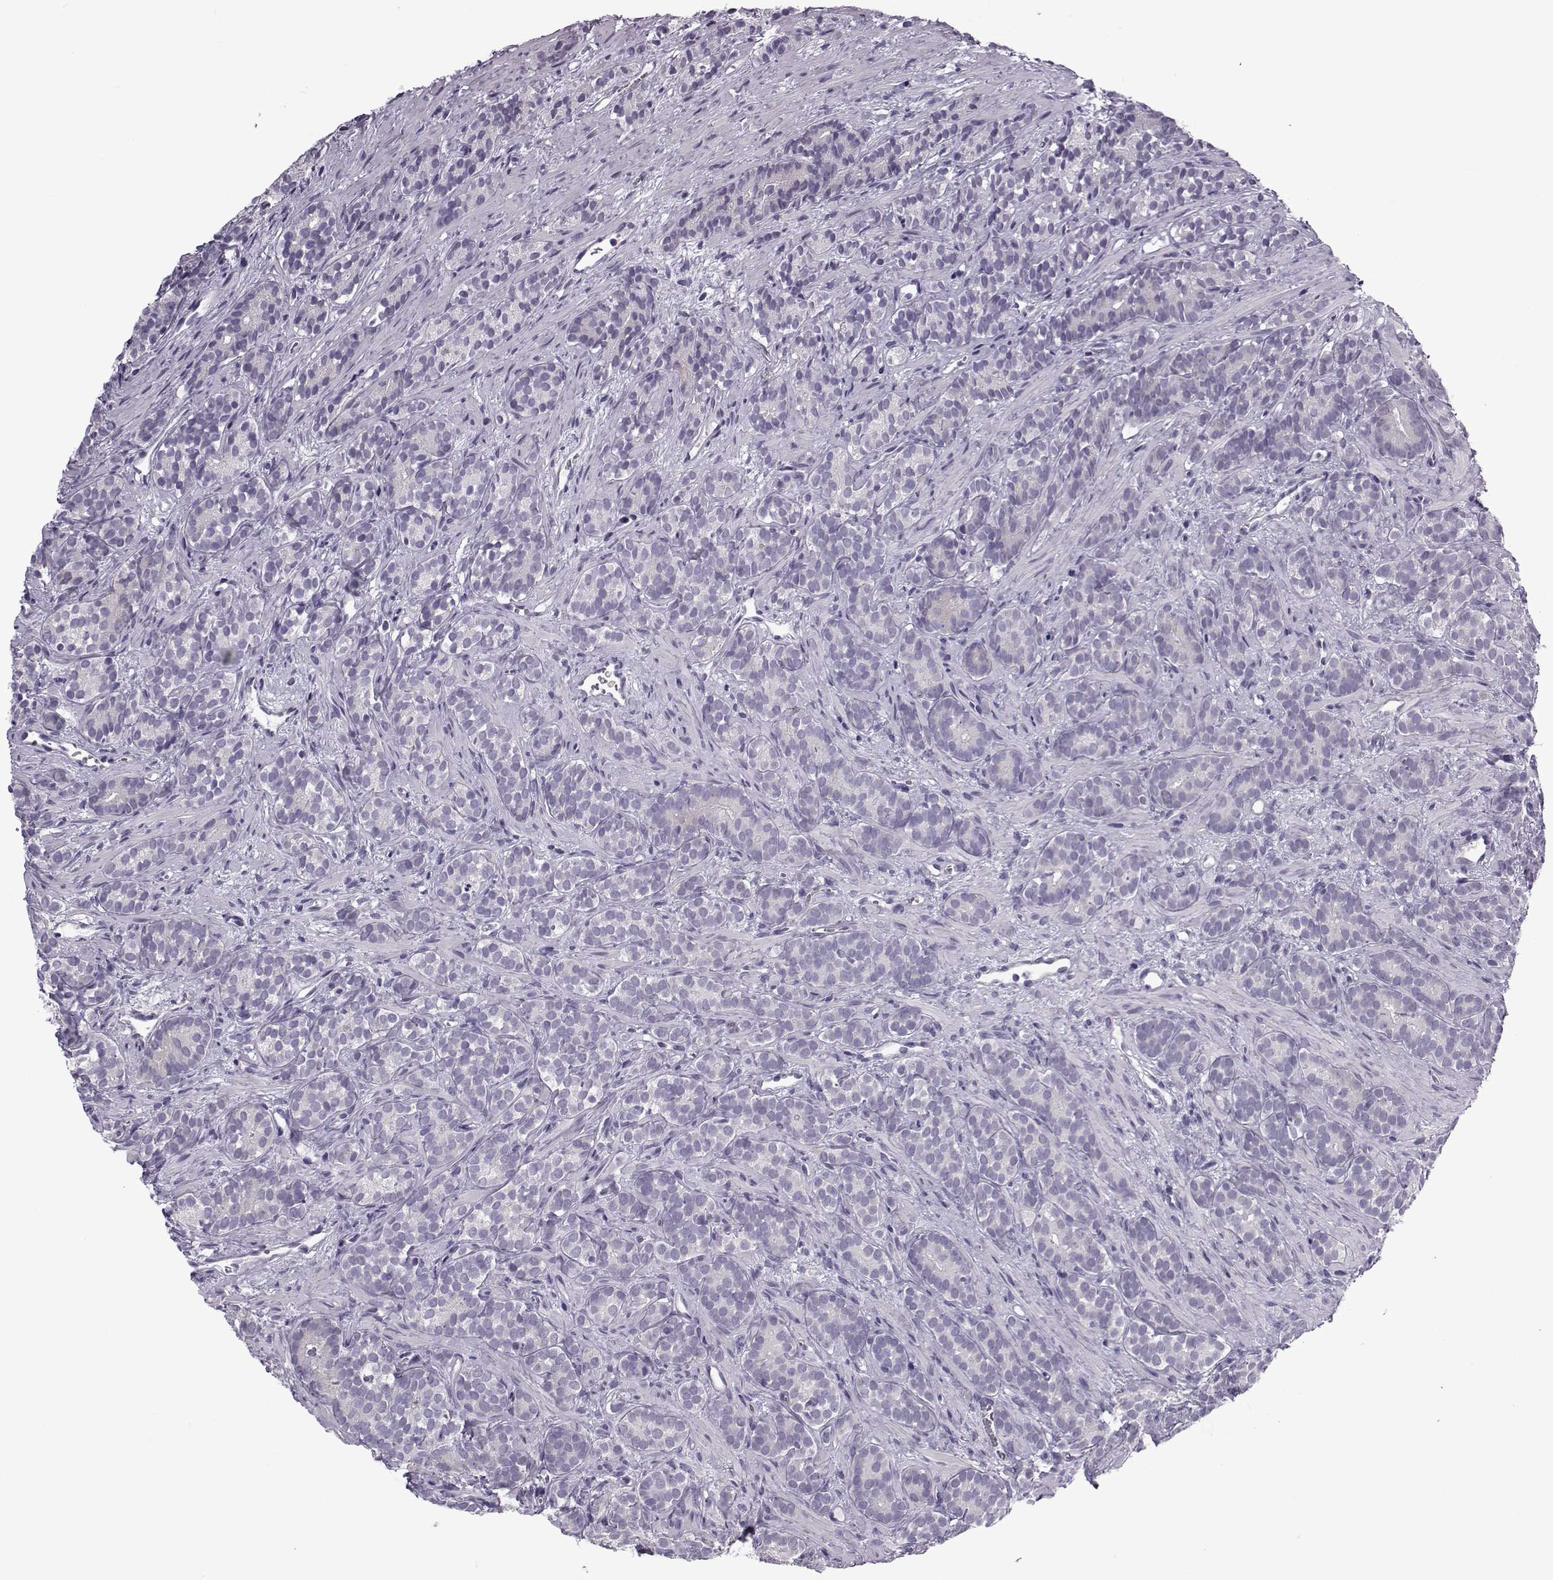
{"staining": {"intensity": "negative", "quantity": "none", "location": "none"}, "tissue": "prostate cancer", "cell_type": "Tumor cells", "image_type": "cancer", "snomed": [{"axis": "morphology", "description": "Adenocarcinoma, High grade"}, {"axis": "topography", "description": "Prostate"}], "caption": "Image shows no protein staining in tumor cells of prostate cancer tissue. (Stains: DAB immunohistochemistry with hematoxylin counter stain, Microscopy: brightfield microscopy at high magnification).", "gene": "OIP5", "patient": {"sex": "male", "age": 84}}